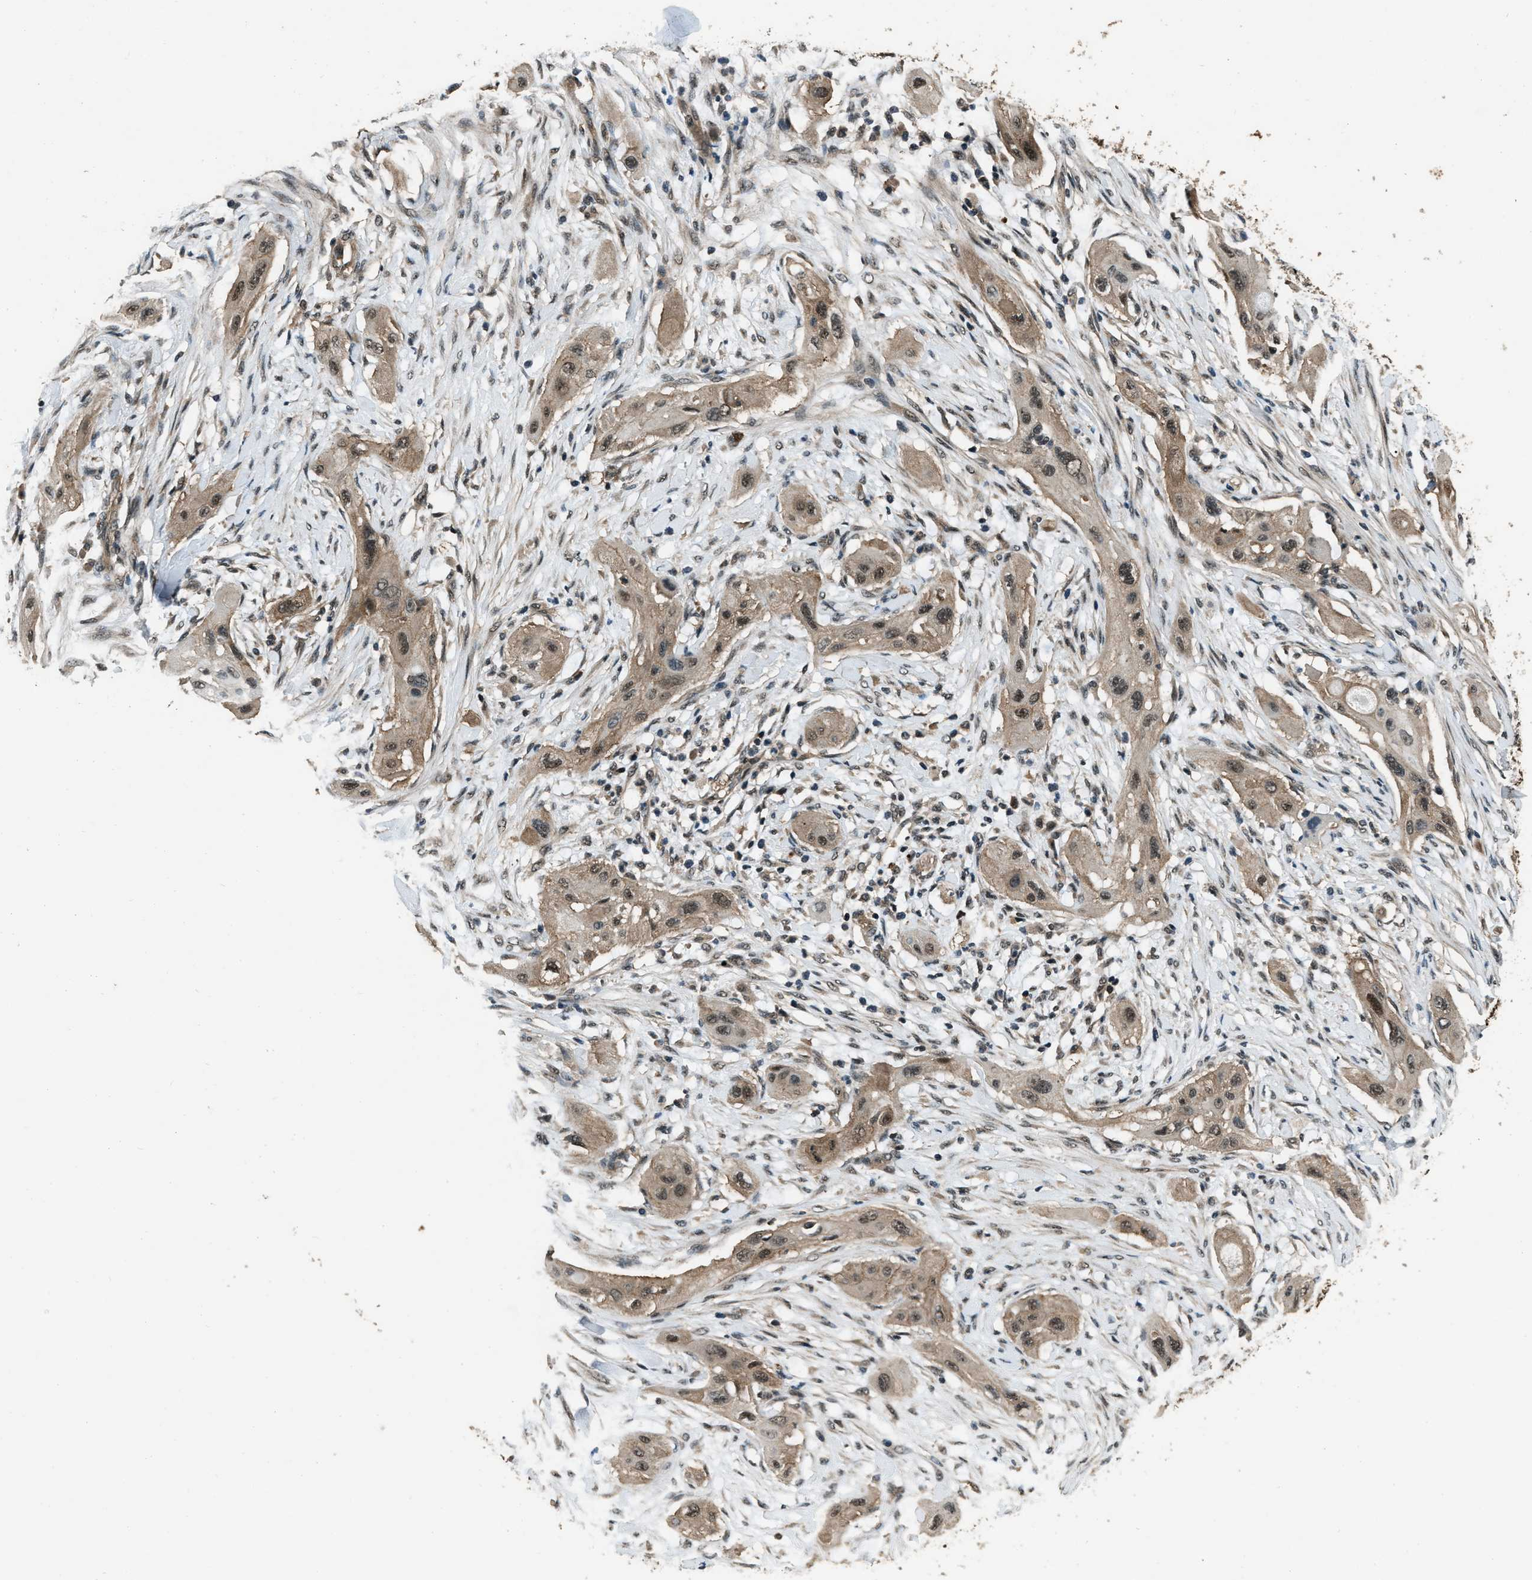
{"staining": {"intensity": "moderate", "quantity": ">75%", "location": "cytoplasmic/membranous,nuclear"}, "tissue": "lung cancer", "cell_type": "Tumor cells", "image_type": "cancer", "snomed": [{"axis": "morphology", "description": "Squamous cell carcinoma, NOS"}, {"axis": "topography", "description": "Lung"}], "caption": "Lung cancer (squamous cell carcinoma) tissue reveals moderate cytoplasmic/membranous and nuclear expression in approximately >75% of tumor cells, visualized by immunohistochemistry.", "gene": "NUDCD3", "patient": {"sex": "female", "age": 47}}